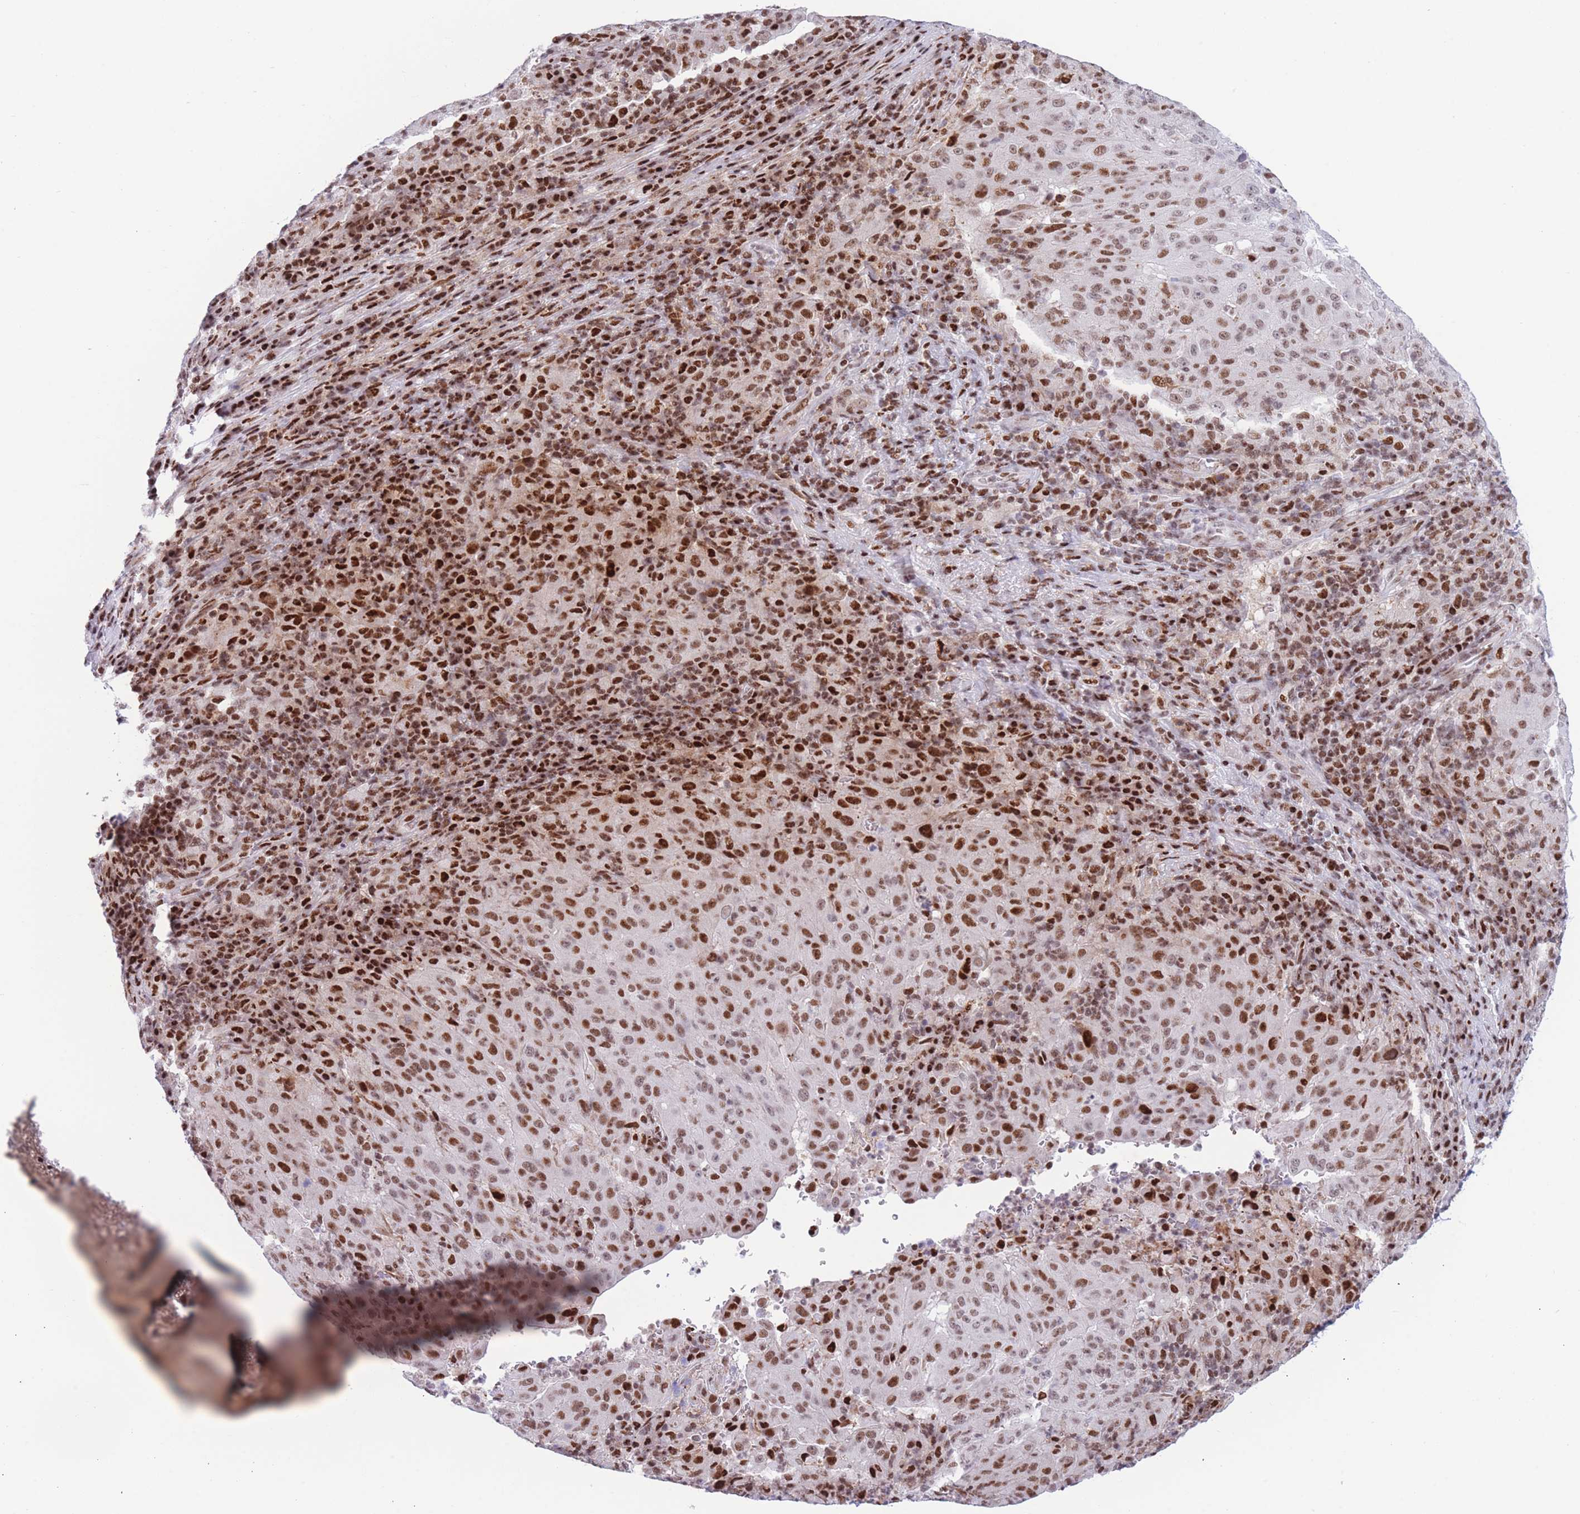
{"staining": {"intensity": "strong", "quantity": ">75%", "location": "nuclear"}, "tissue": "pancreatic cancer", "cell_type": "Tumor cells", "image_type": "cancer", "snomed": [{"axis": "morphology", "description": "Adenocarcinoma, NOS"}, {"axis": "topography", "description": "Pancreas"}], "caption": "Pancreatic adenocarcinoma was stained to show a protein in brown. There is high levels of strong nuclear staining in approximately >75% of tumor cells.", "gene": "DNAJC3", "patient": {"sex": "male", "age": 63}}